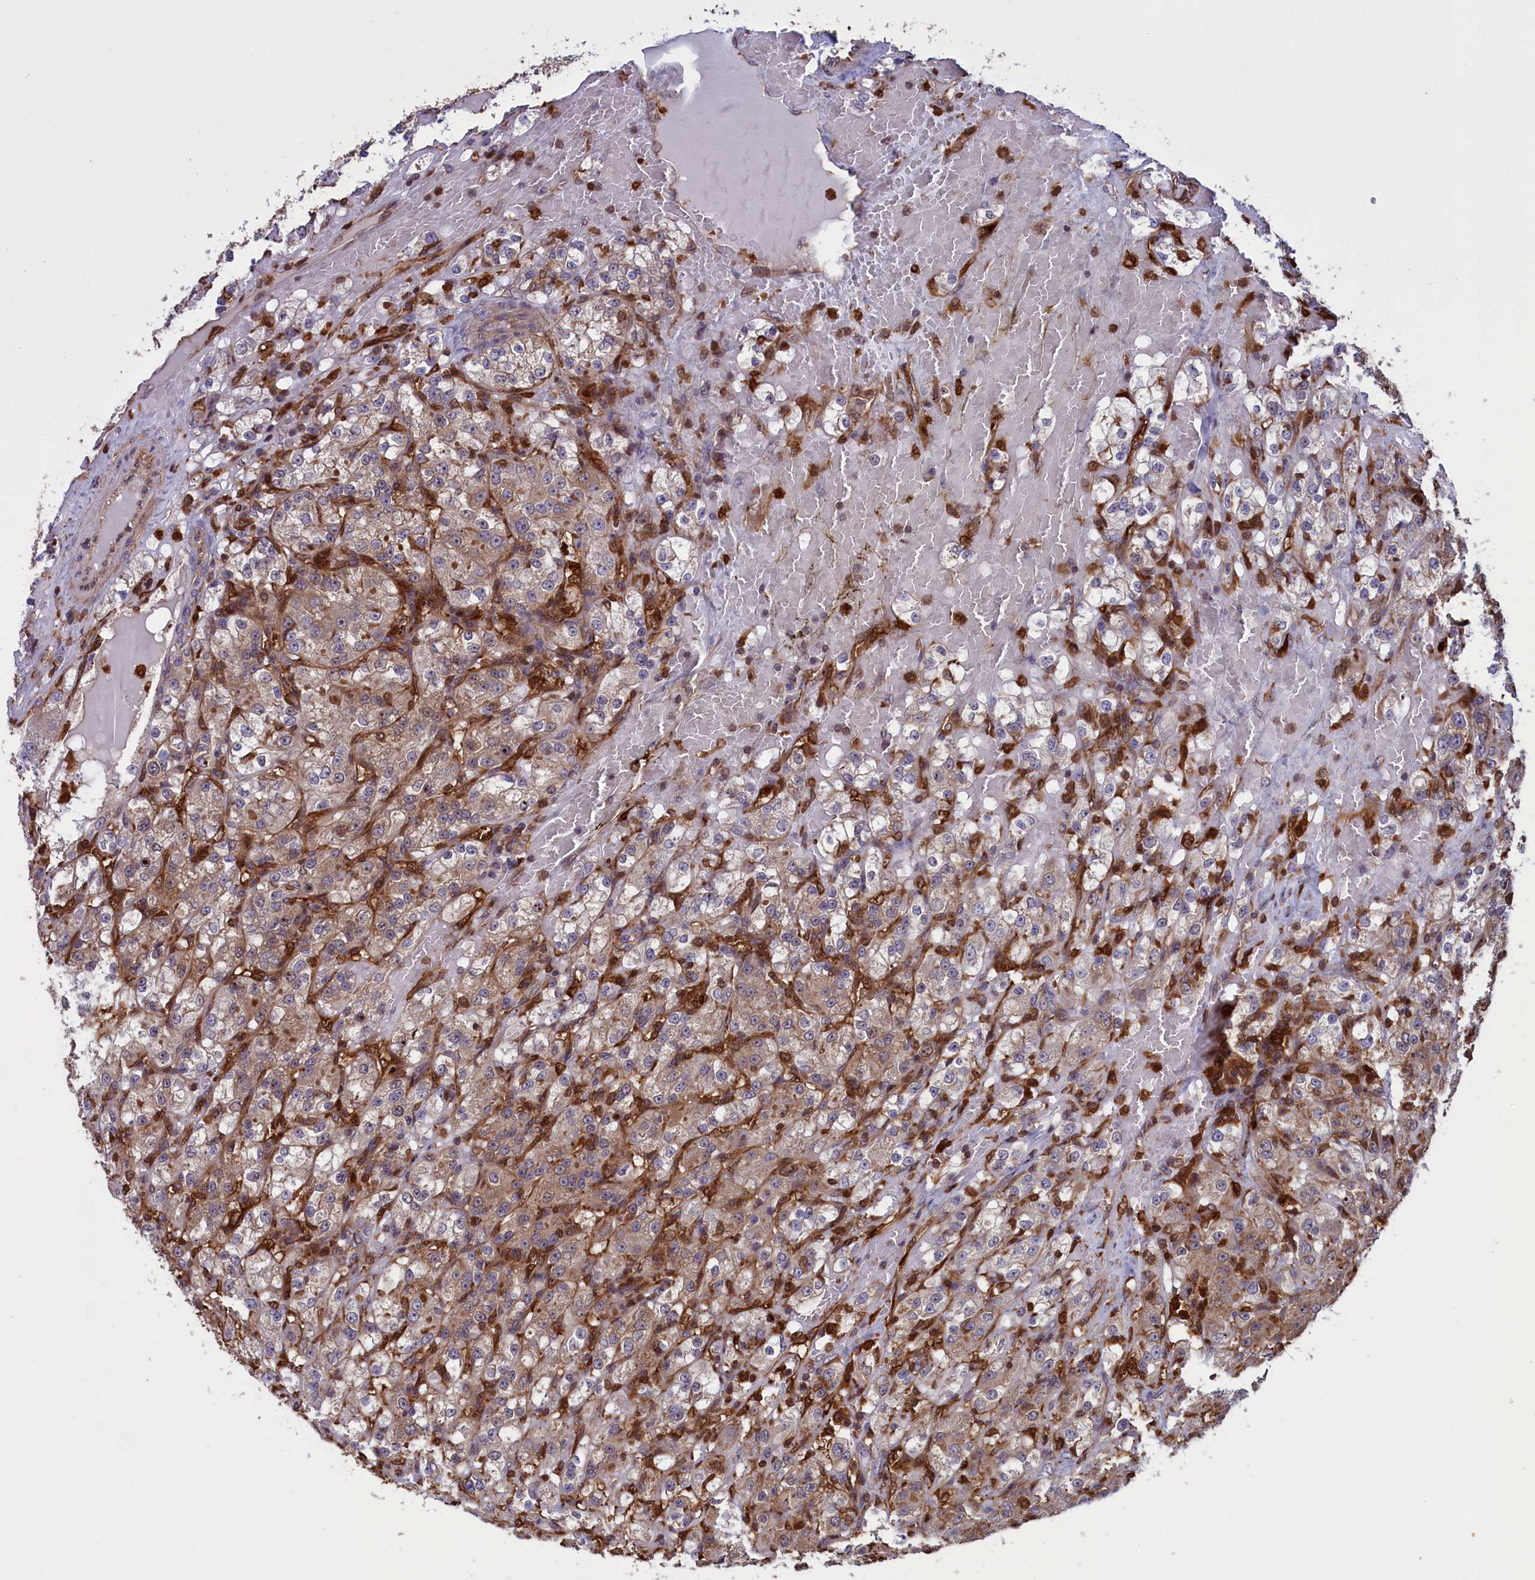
{"staining": {"intensity": "moderate", "quantity": ">75%", "location": "cytoplasmic/membranous"}, "tissue": "renal cancer", "cell_type": "Tumor cells", "image_type": "cancer", "snomed": [{"axis": "morphology", "description": "Normal tissue, NOS"}, {"axis": "morphology", "description": "Adenocarcinoma, NOS"}, {"axis": "topography", "description": "Kidney"}], "caption": "Tumor cells show medium levels of moderate cytoplasmic/membranous staining in approximately >75% of cells in renal cancer. Using DAB (3,3'-diaminobenzidine) (brown) and hematoxylin (blue) stains, captured at high magnification using brightfield microscopy.", "gene": "ARHGAP18", "patient": {"sex": "male", "age": 61}}